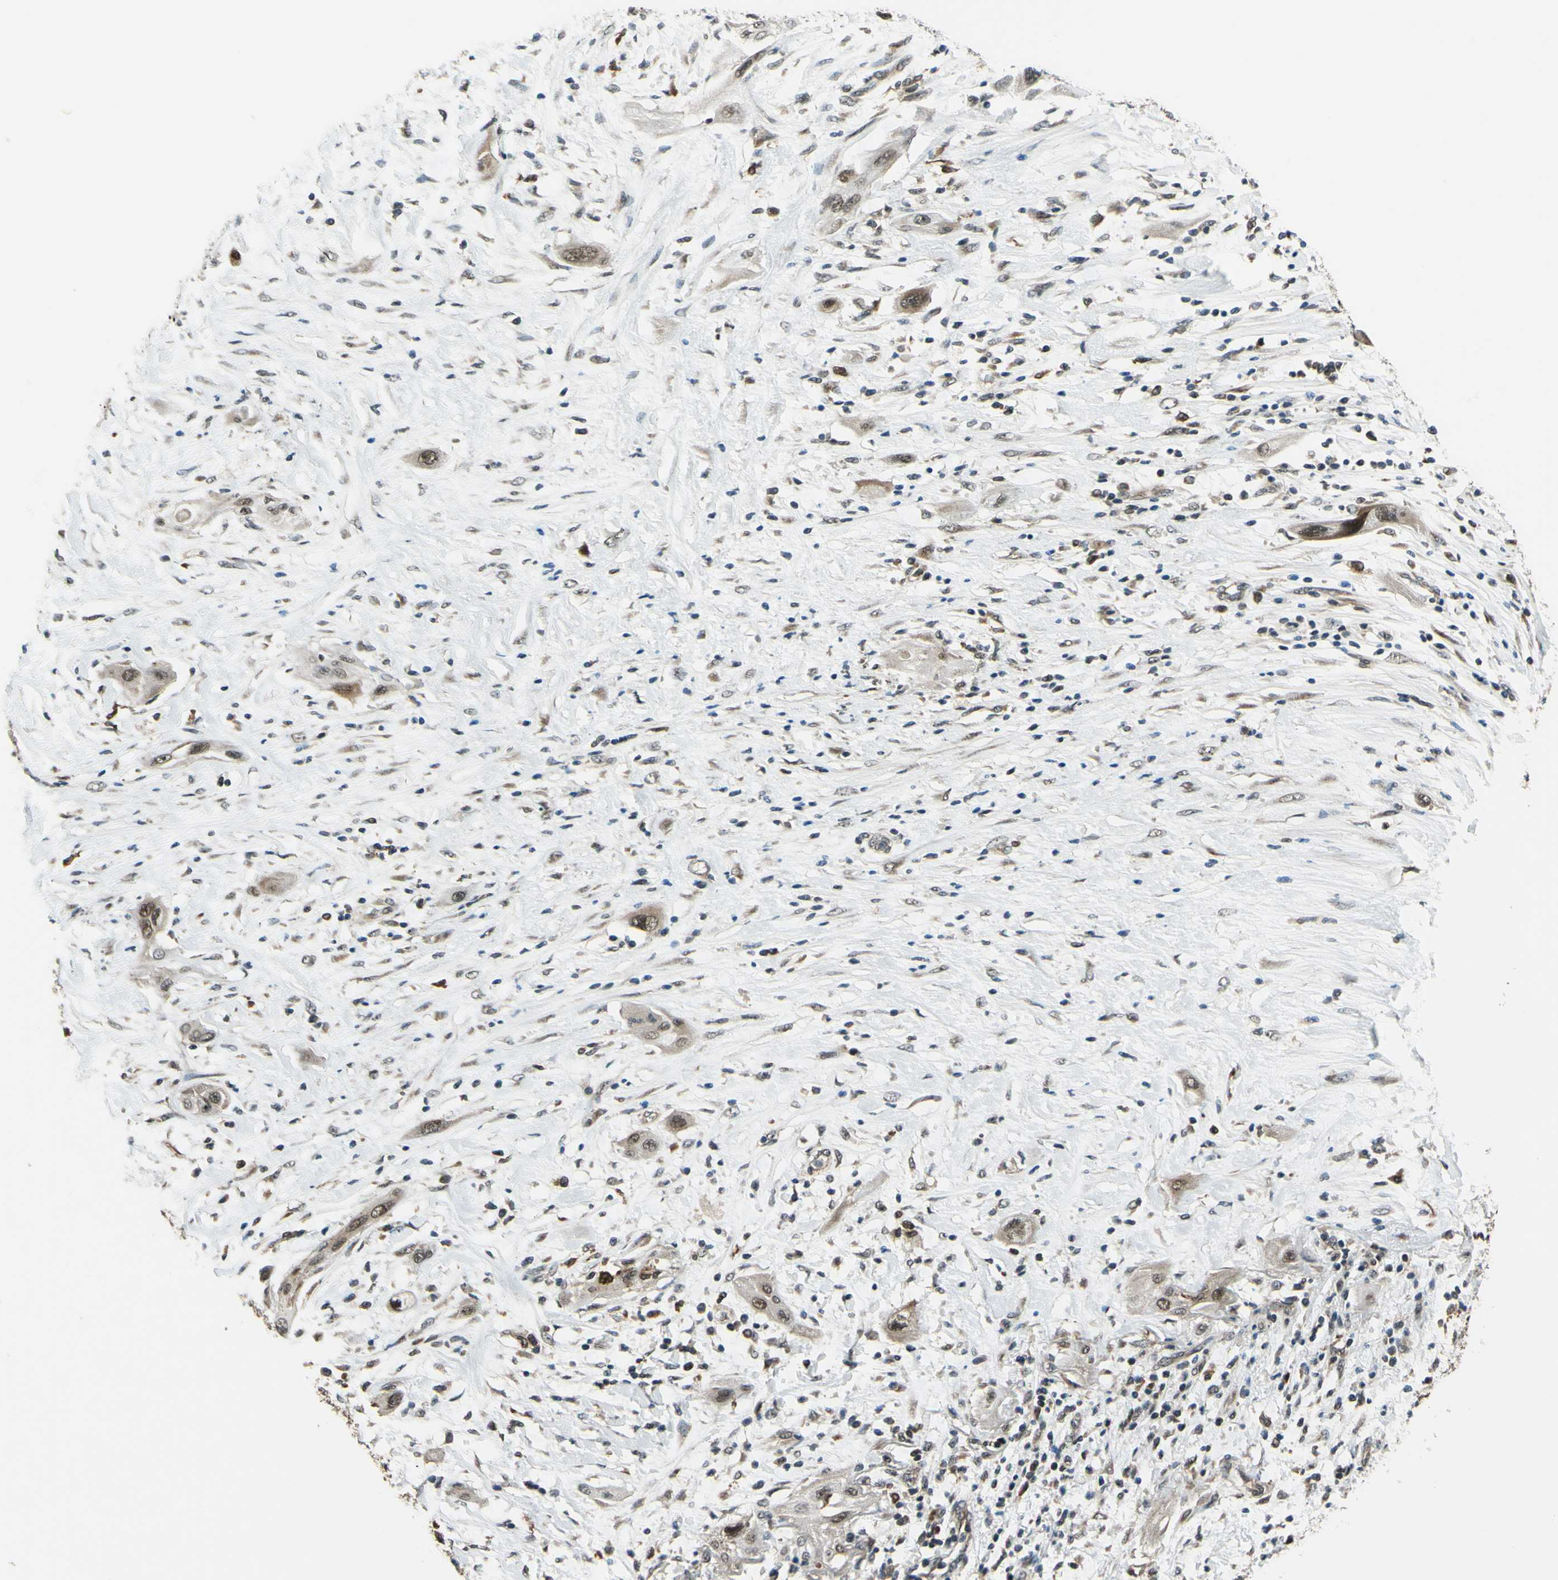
{"staining": {"intensity": "moderate", "quantity": ">75%", "location": "nuclear"}, "tissue": "lung cancer", "cell_type": "Tumor cells", "image_type": "cancer", "snomed": [{"axis": "morphology", "description": "Squamous cell carcinoma, NOS"}, {"axis": "topography", "description": "Lung"}], "caption": "Immunohistochemistry (DAB (3,3'-diaminobenzidine)) staining of human lung squamous cell carcinoma displays moderate nuclear protein positivity in about >75% of tumor cells. (brown staining indicates protein expression, while blue staining denotes nuclei).", "gene": "ABCC8", "patient": {"sex": "female", "age": 47}}